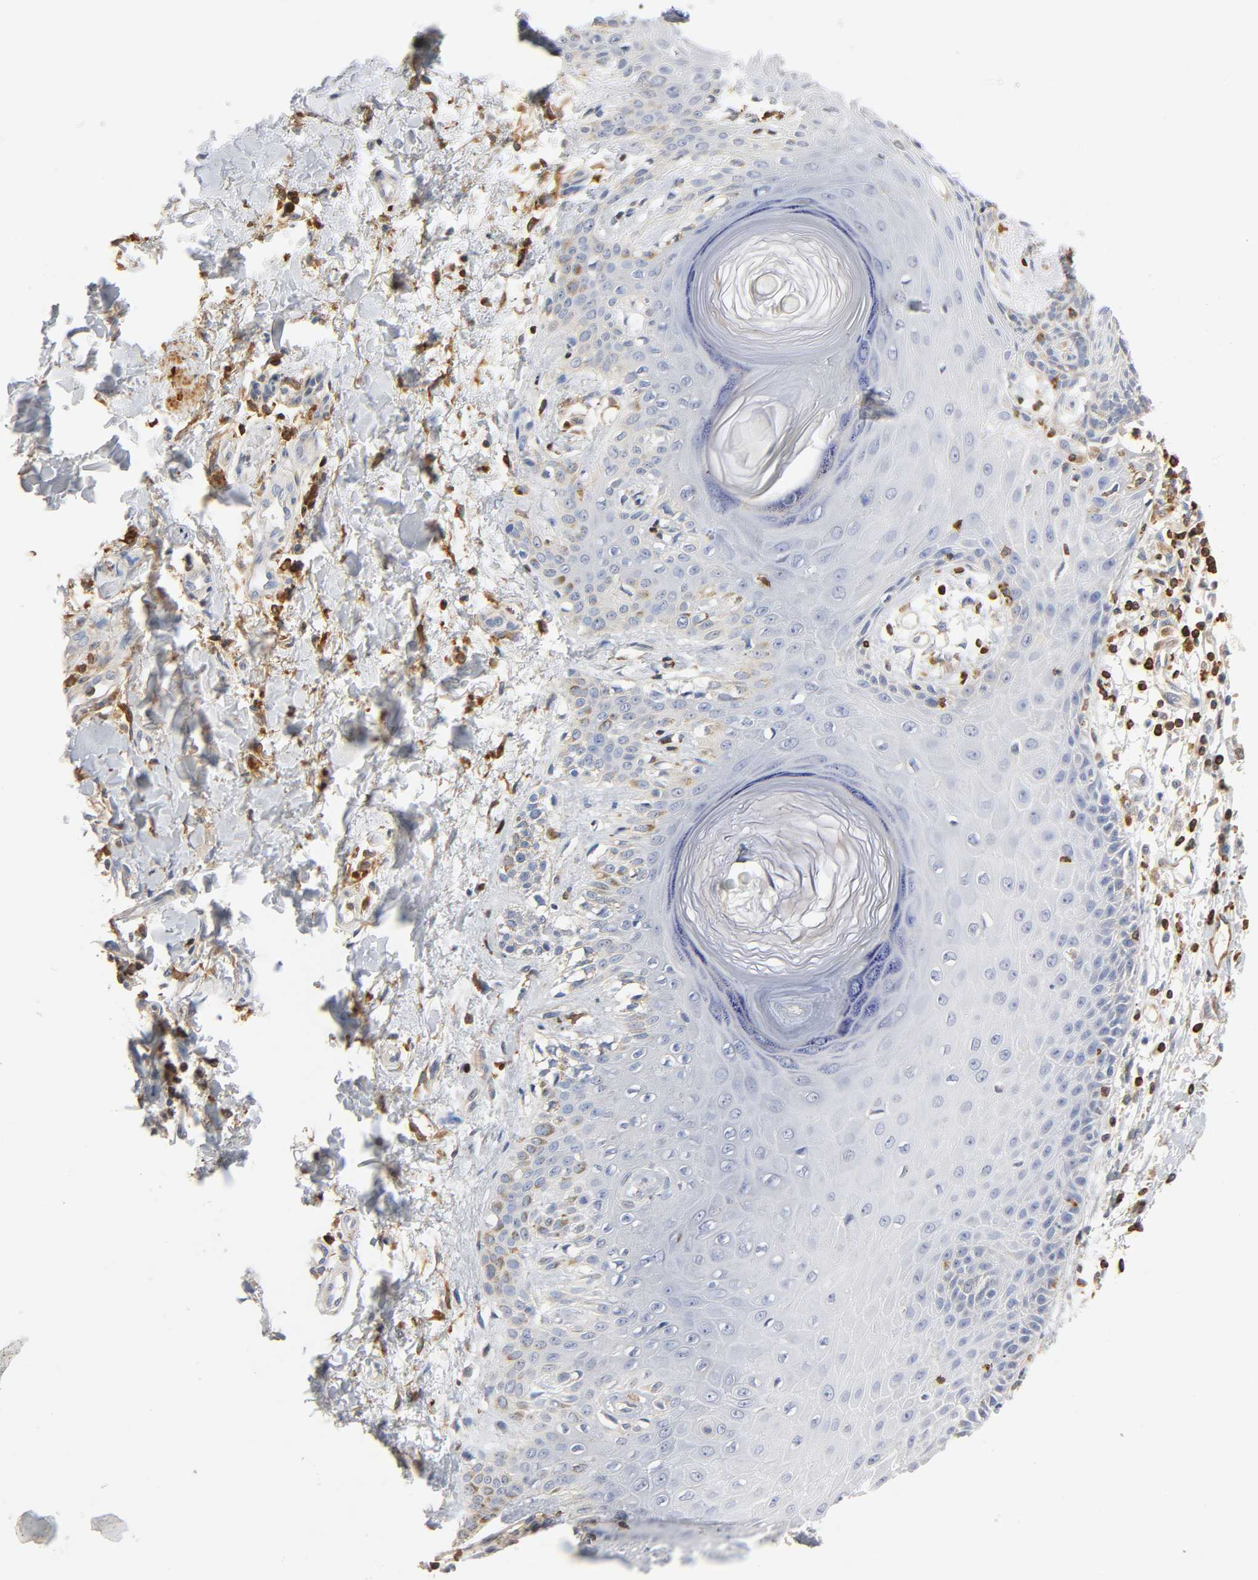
{"staining": {"intensity": "moderate", "quantity": "25%-75%", "location": "cytoplasmic/membranous"}, "tissue": "skin cancer", "cell_type": "Tumor cells", "image_type": "cancer", "snomed": [{"axis": "morphology", "description": "Basal cell carcinoma"}, {"axis": "topography", "description": "Skin"}], "caption": "A medium amount of moderate cytoplasmic/membranous expression is seen in about 25%-75% of tumor cells in skin cancer (basal cell carcinoma) tissue.", "gene": "BIN1", "patient": {"sex": "male", "age": 67}}